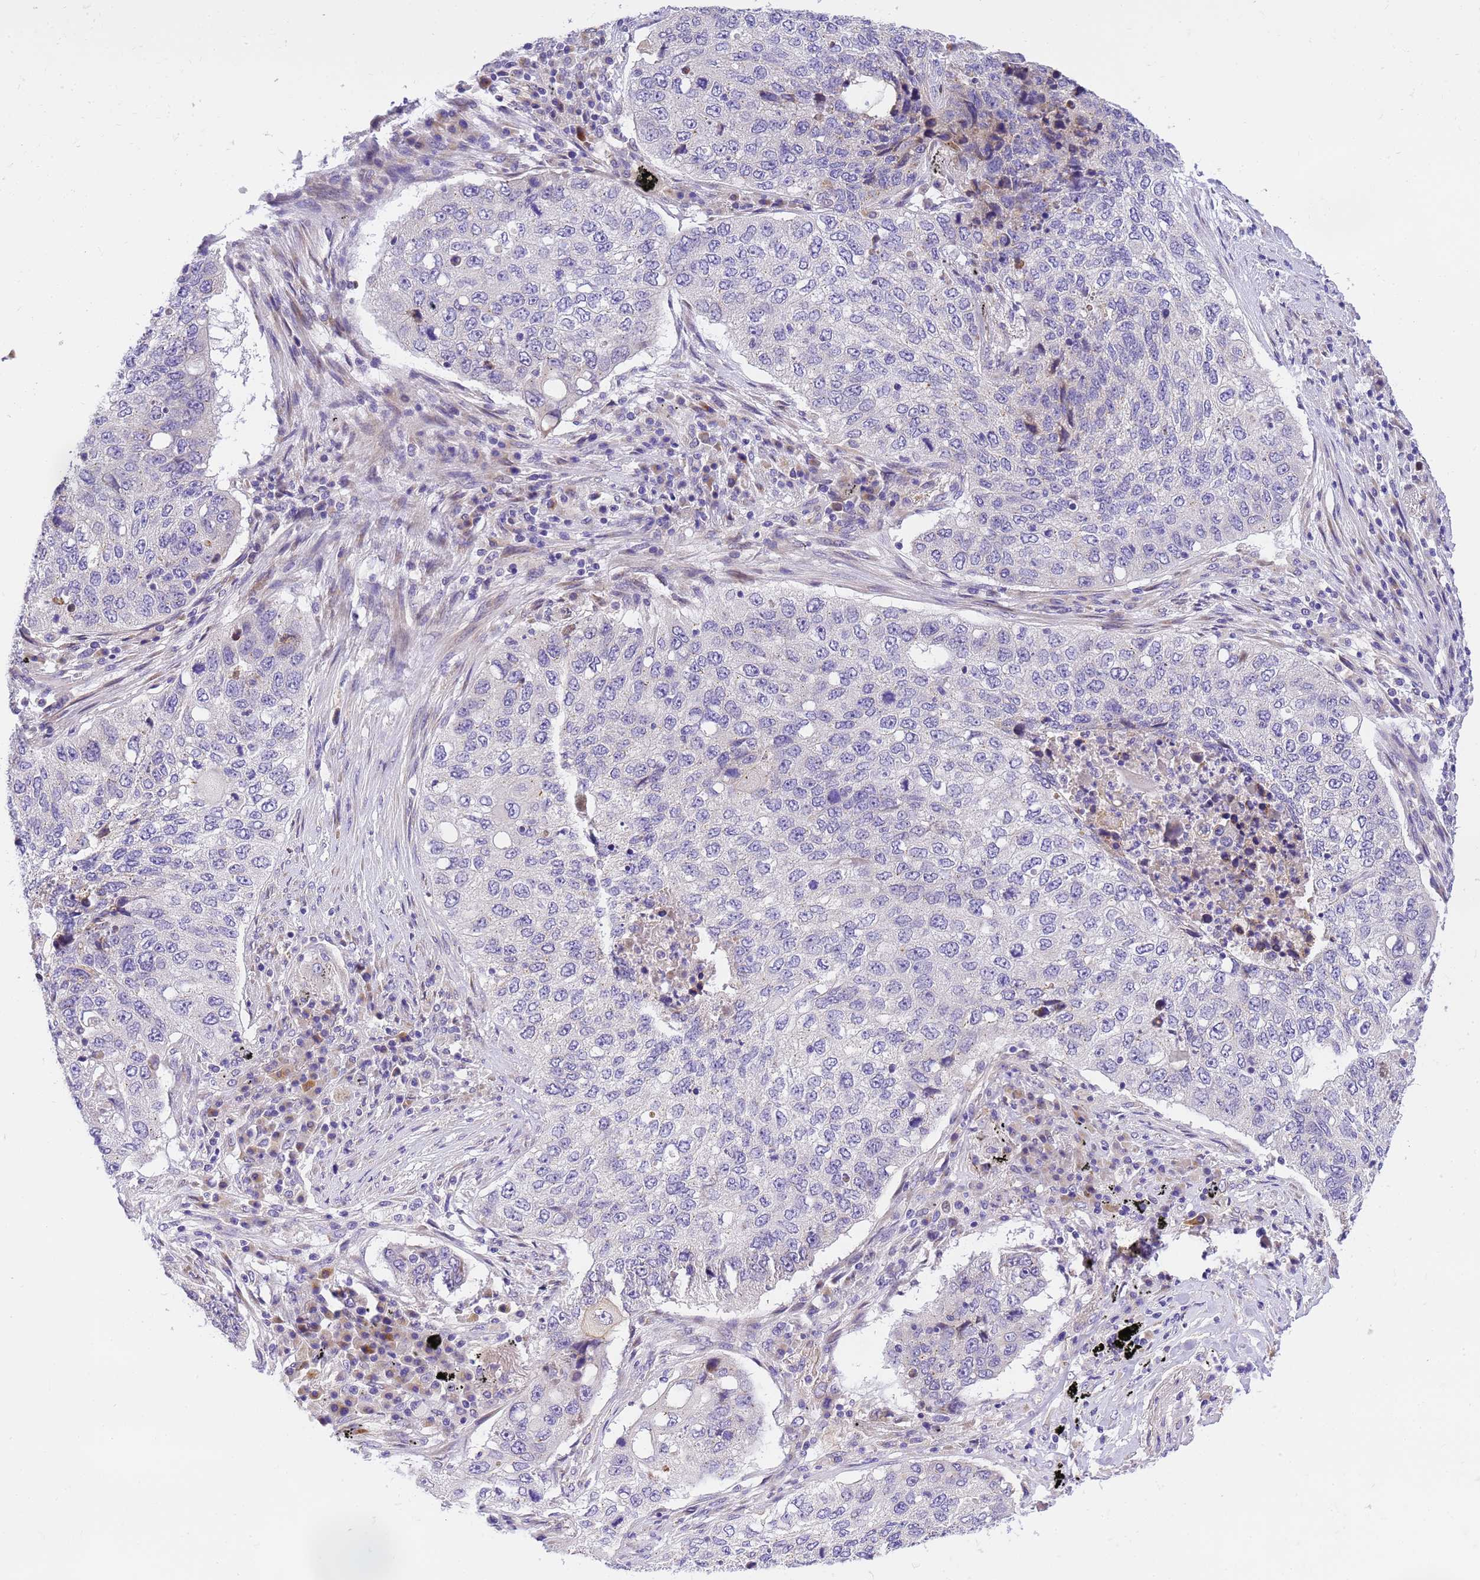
{"staining": {"intensity": "negative", "quantity": "none", "location": "none"}, "tissue": "lung cancer", "cell_type": "Tumor cells", "image_type": "cancer", "snomed": [{"axis": "morphology", "description": "Squamous cell carcinoma, NOS"}, {"axis": "topography", "description": "Lung"}], "caption": "An immunohistochemistry (IHC) histopathology image of lung squamous cell carcinoma is shown. There is no staining in tumor cells of lung squamous cell carcinoma.", "gene": "RHBDD3", "patient": {"sex": "female", "age": 63}}